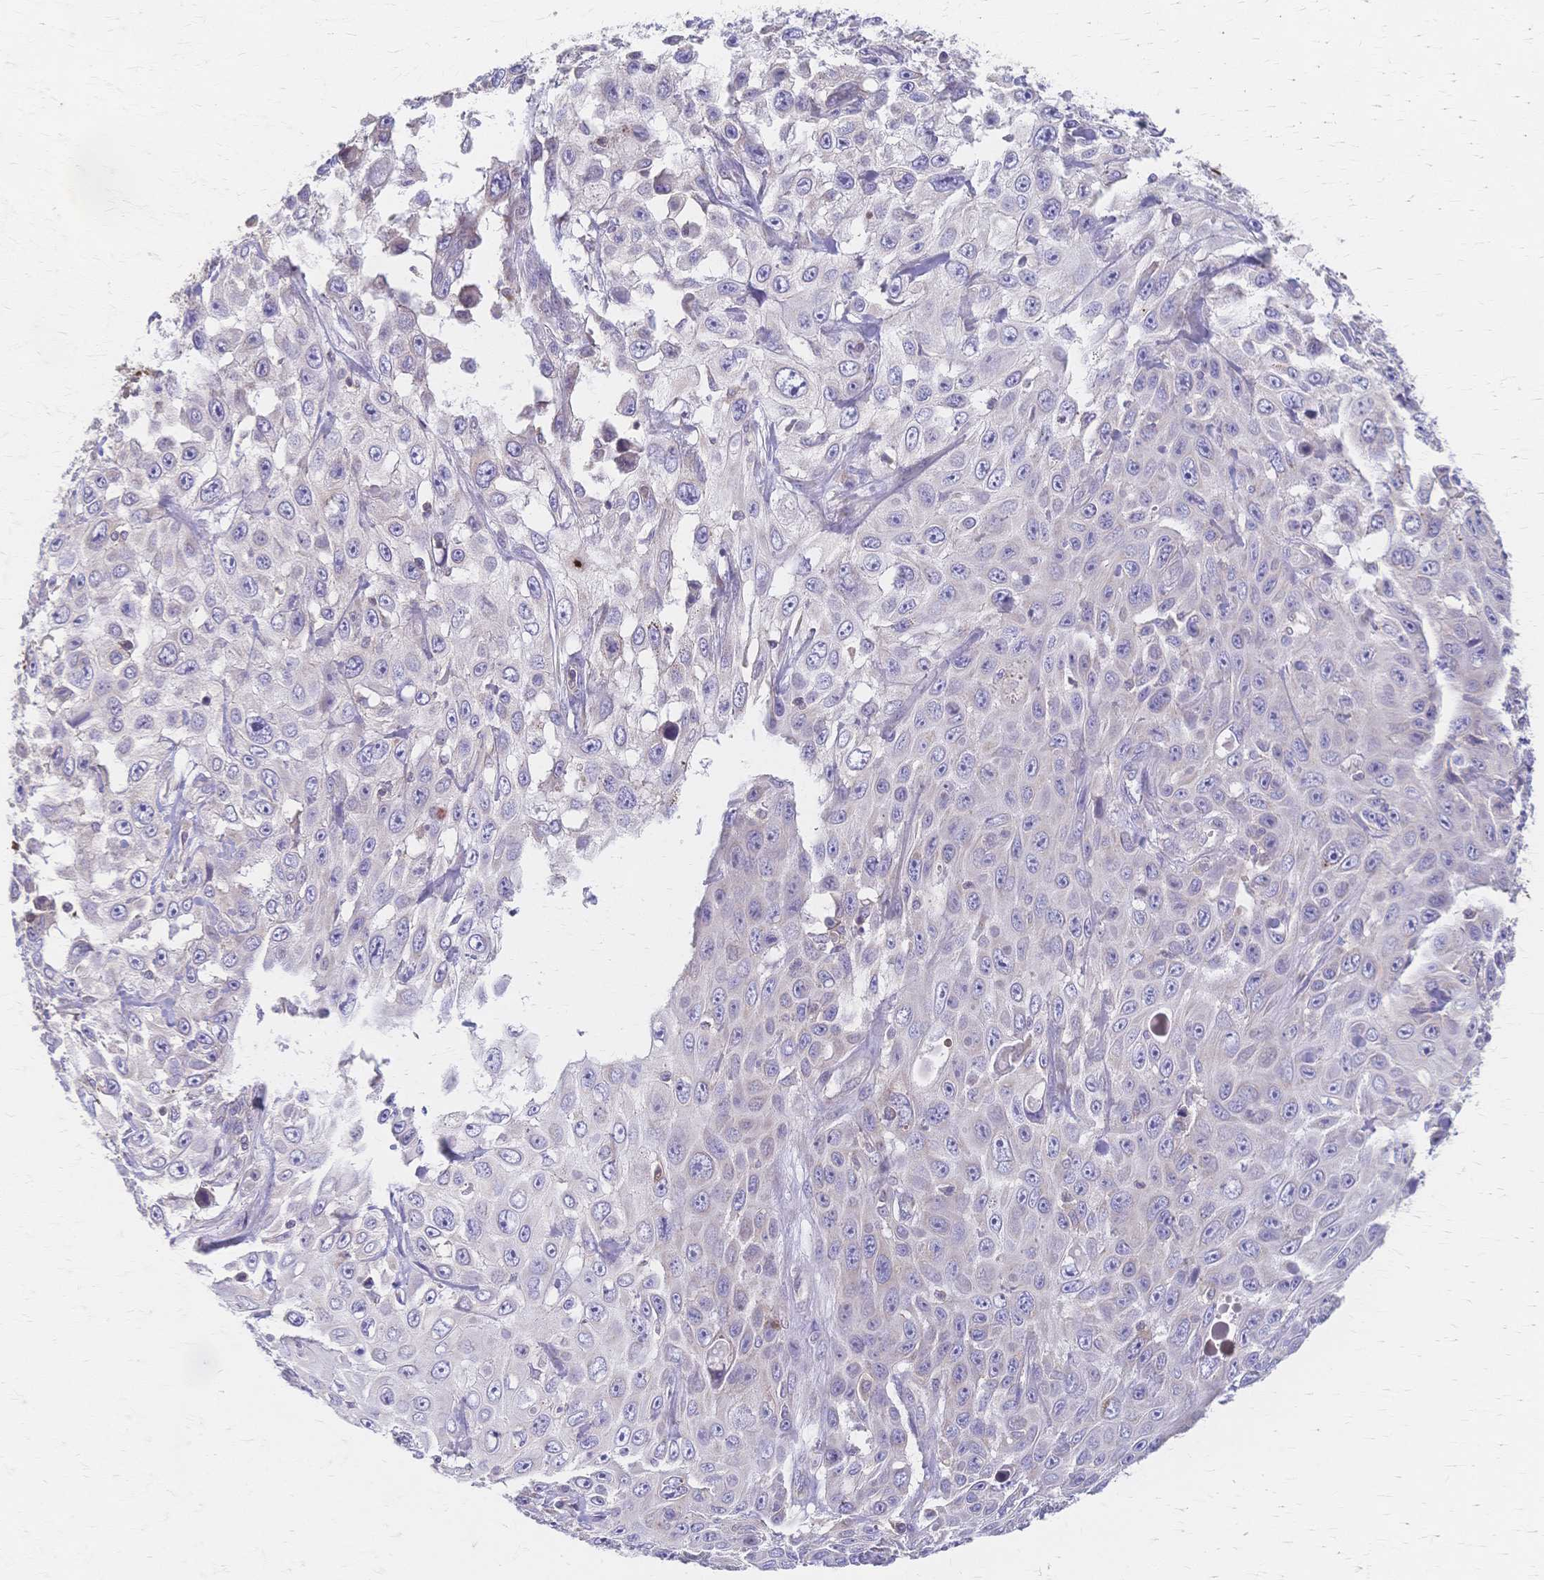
{"staining": {"intensity": "negative", "quantity": "none", "location": "none"}, "tissue": "skin cancer", "cell_type": "Tumor cells", "image_type": "cancer", "snomed": [{"axis": "morphology", "description": "Squamous cell carcinoma, NOS"}, {"axis": "topography", "description": "Skin"}], "caption": "Immunohistochemistry (IHC) of skin cancer demonstrates no positivity in tumor cells.", "gene": "CYB5A", "patient": {"sex": "male", "age": 82}}